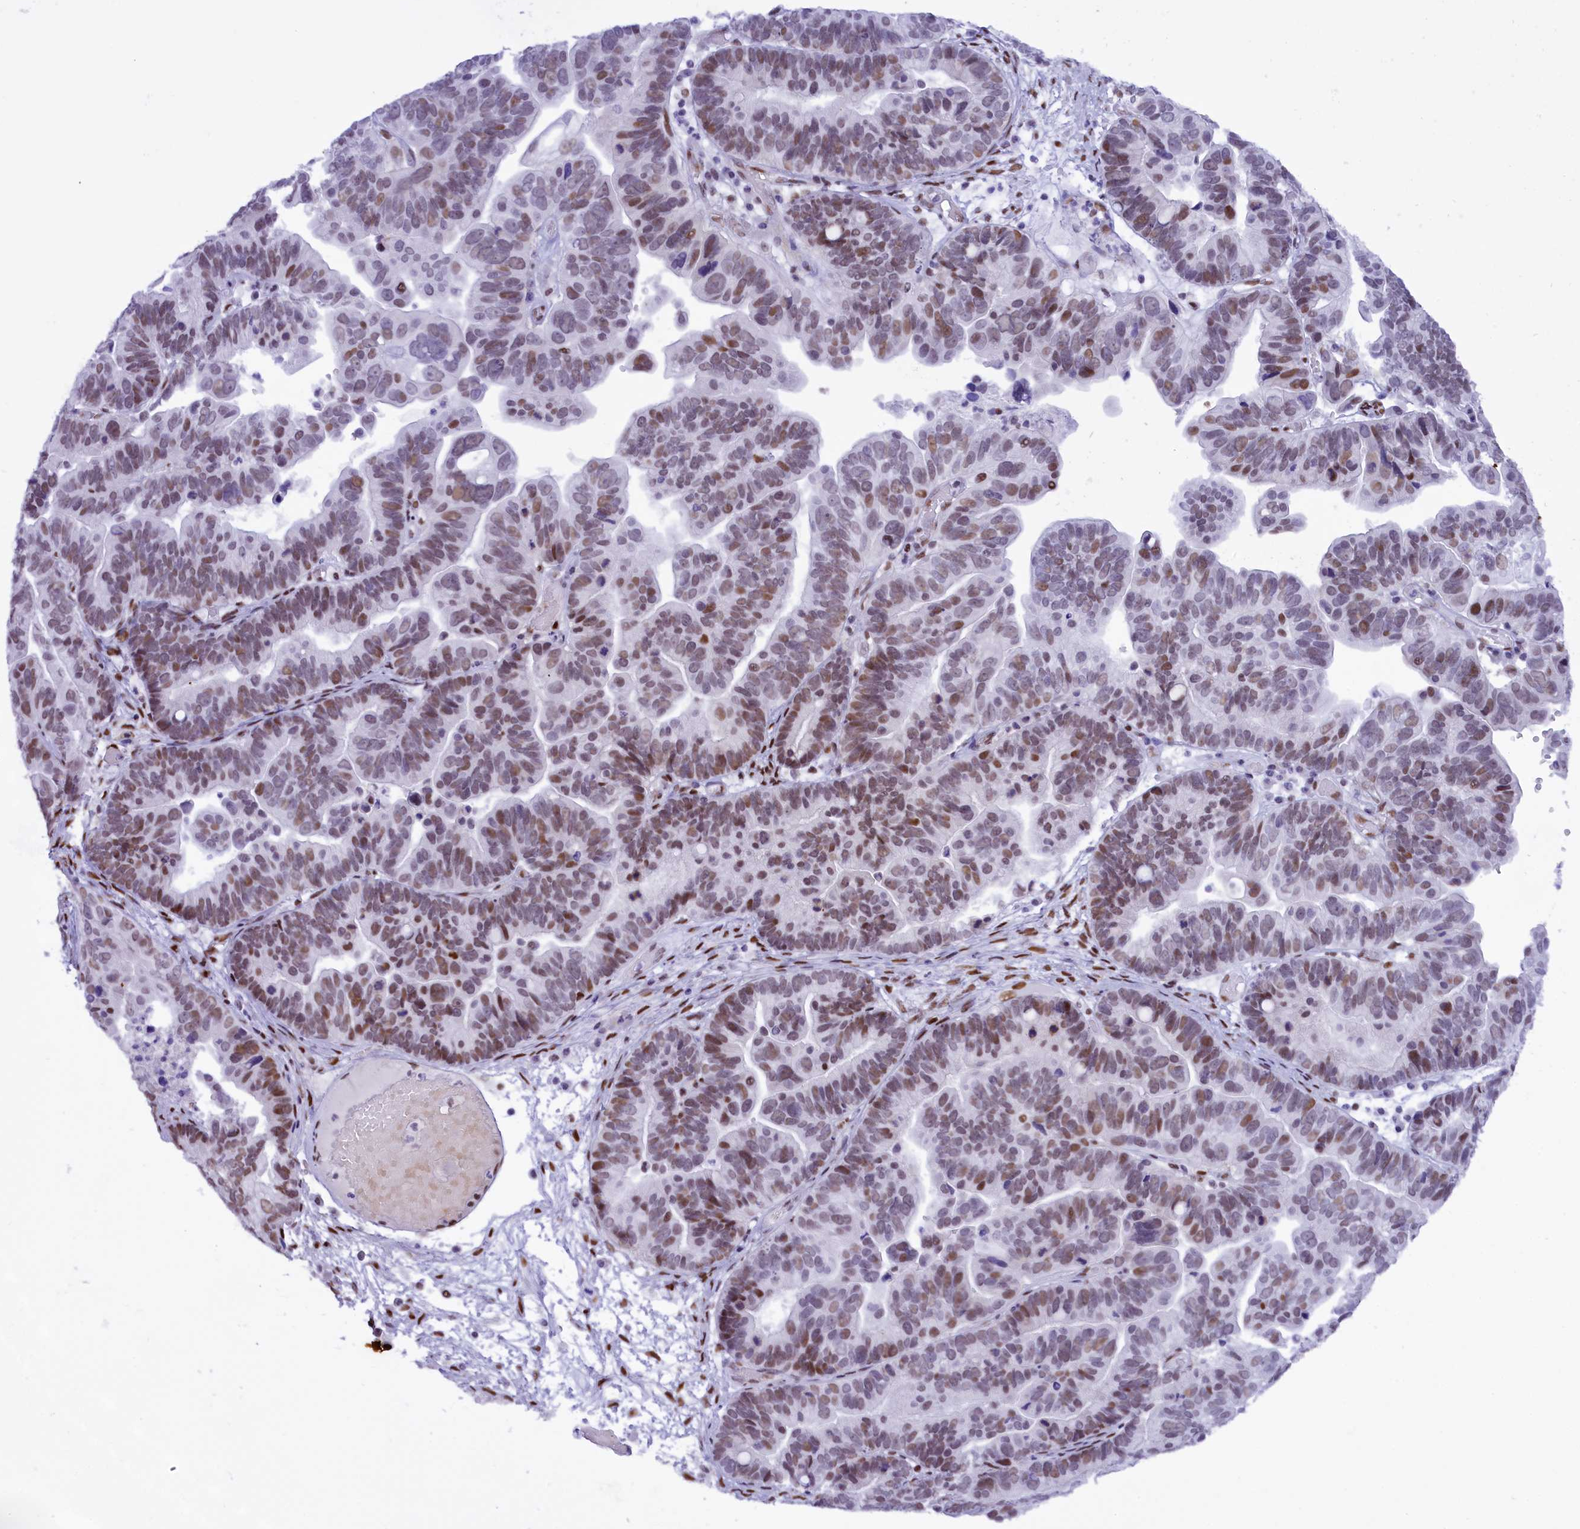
{"staining": {"intensity": "moderate", "quantity": "25%-75%", "location": "nuclear"}, "tissue": "ovarian cancer", "cell_type": "Tumor cells", "image_type": "cancer", "snomed": [{"axis": "morphology", "description": "Cystadenocarcinoma, serous, NOS"}, {"axis": "topography", "description": "Ovary"}], "caption": "Ovarian cancer (serous cystadenocarcinoma) stained with immunohistochemistry demonstrates moderate nuclear positivity in about 25%-75% of tumor cells.", "gene": "RPS6KB1", "patient": {"sex": "female", "age": 56}}